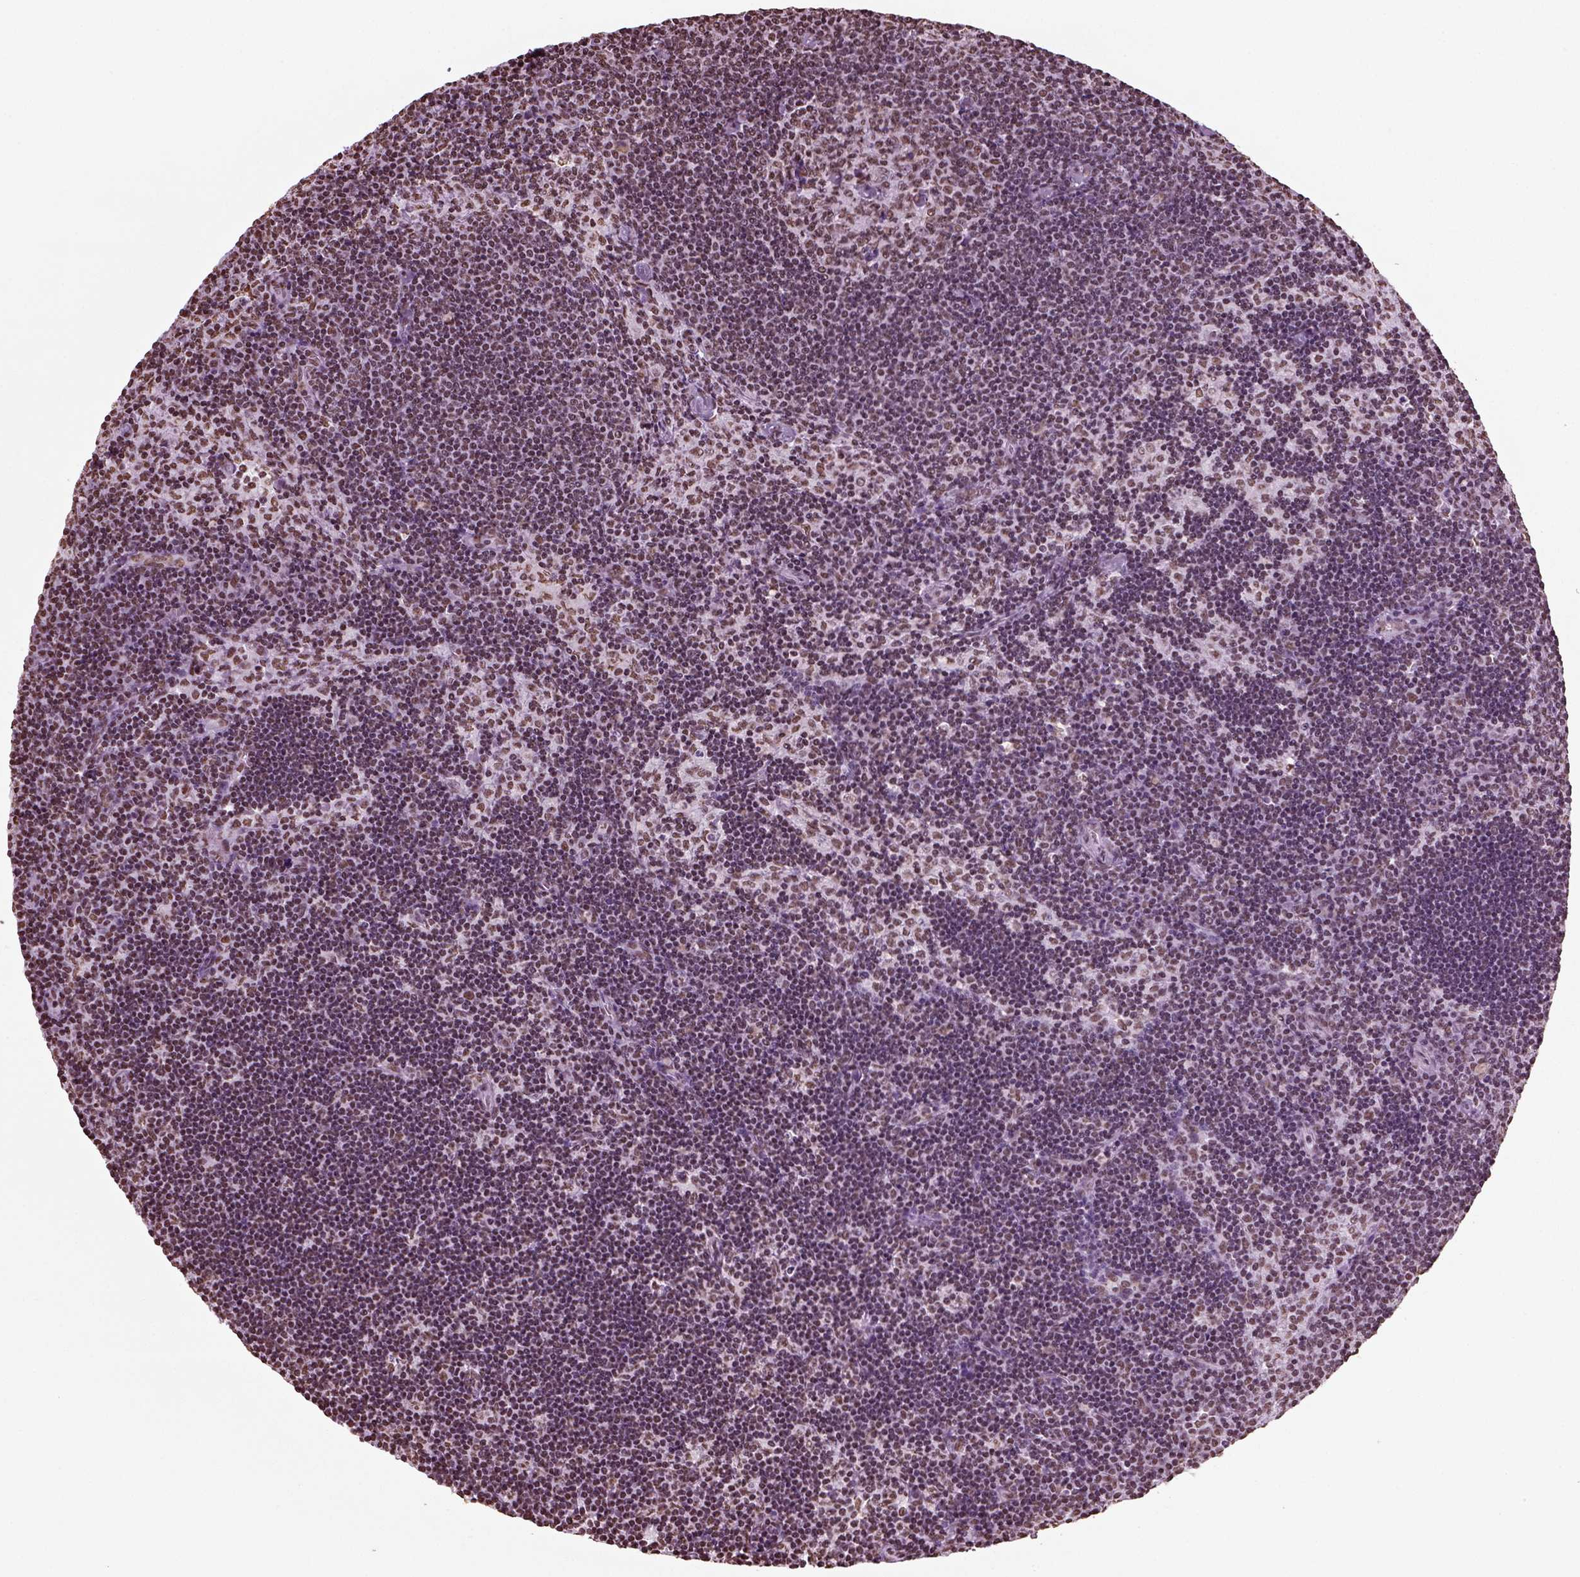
{"staining": {"intensity": "moderate", "quantity": ">75%", "location": "nuclear"}, "tissue": "lymph node", "cell_type": "Germinal center cells", "image_type": "normal", "snomed": [{"axis": "morphology", "description": "Normal tissue, NOS"}, {"axis": "topography", "description": "Lymph node"}], "caption": "Normal lymph node reveals moderate nuclear expression in about >75% of germinal center cells.", "gene": "POLR1H", "patient": {"sex": "female", "age": 34}}